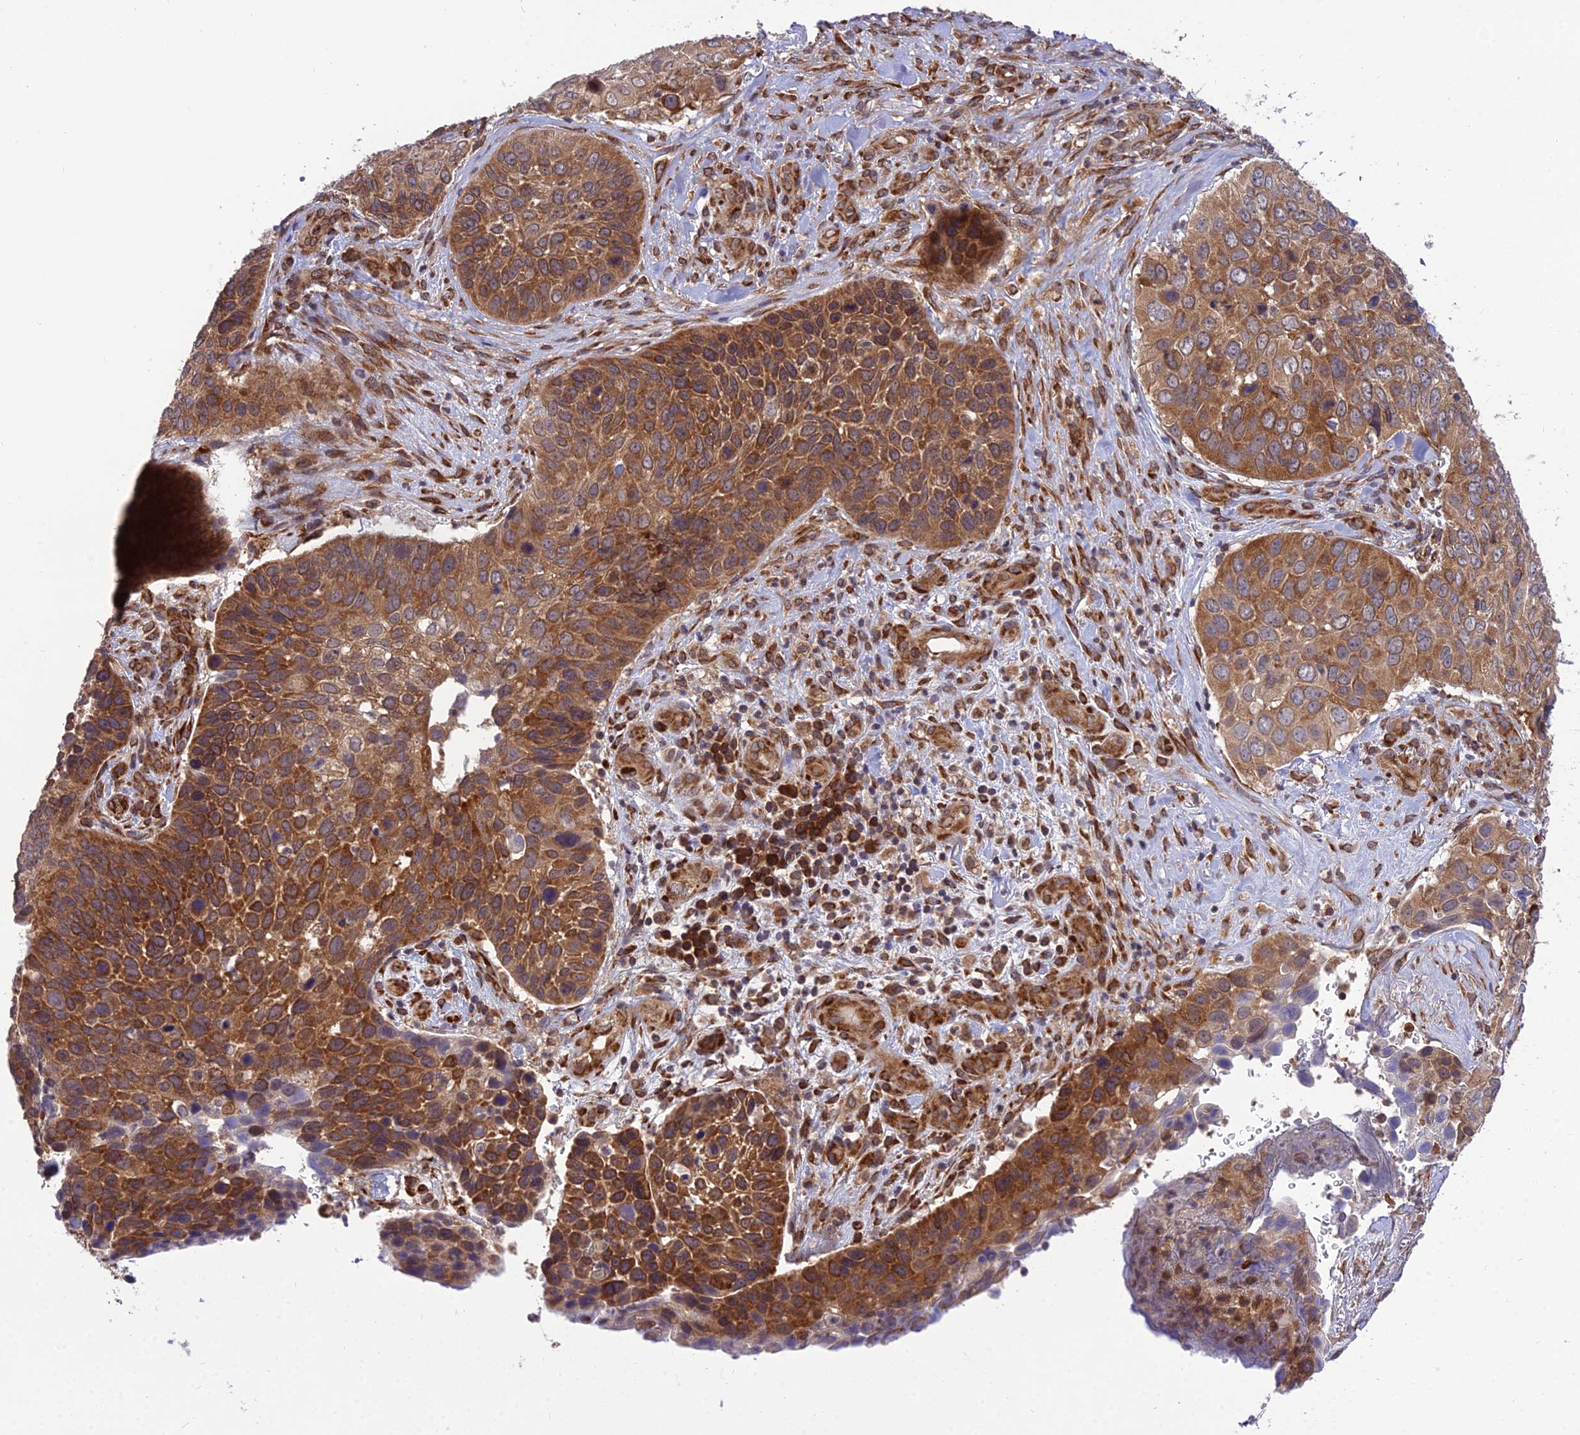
{"staining": {"intensity": "strong", "quantity": ">75%", "location": "cytoplasmic/membranous"}, "tissue": "skin cancer", "cell_type": "Tumor cells", "image_type": "cancer", "snomed": [{"axis": "morphology", "description": "Basal cell carcinoma"}, {"axis": "topography", "description": "Skin"}], "caption": "The histopathology image displays a brown stain indicating the presence of a protein in the cytoplasmic/membranous of tumor cells in skin cancer (basal cell carcinoma).", "gene": "DHCR7", "patient": {"sex": "female", "age": 74}}